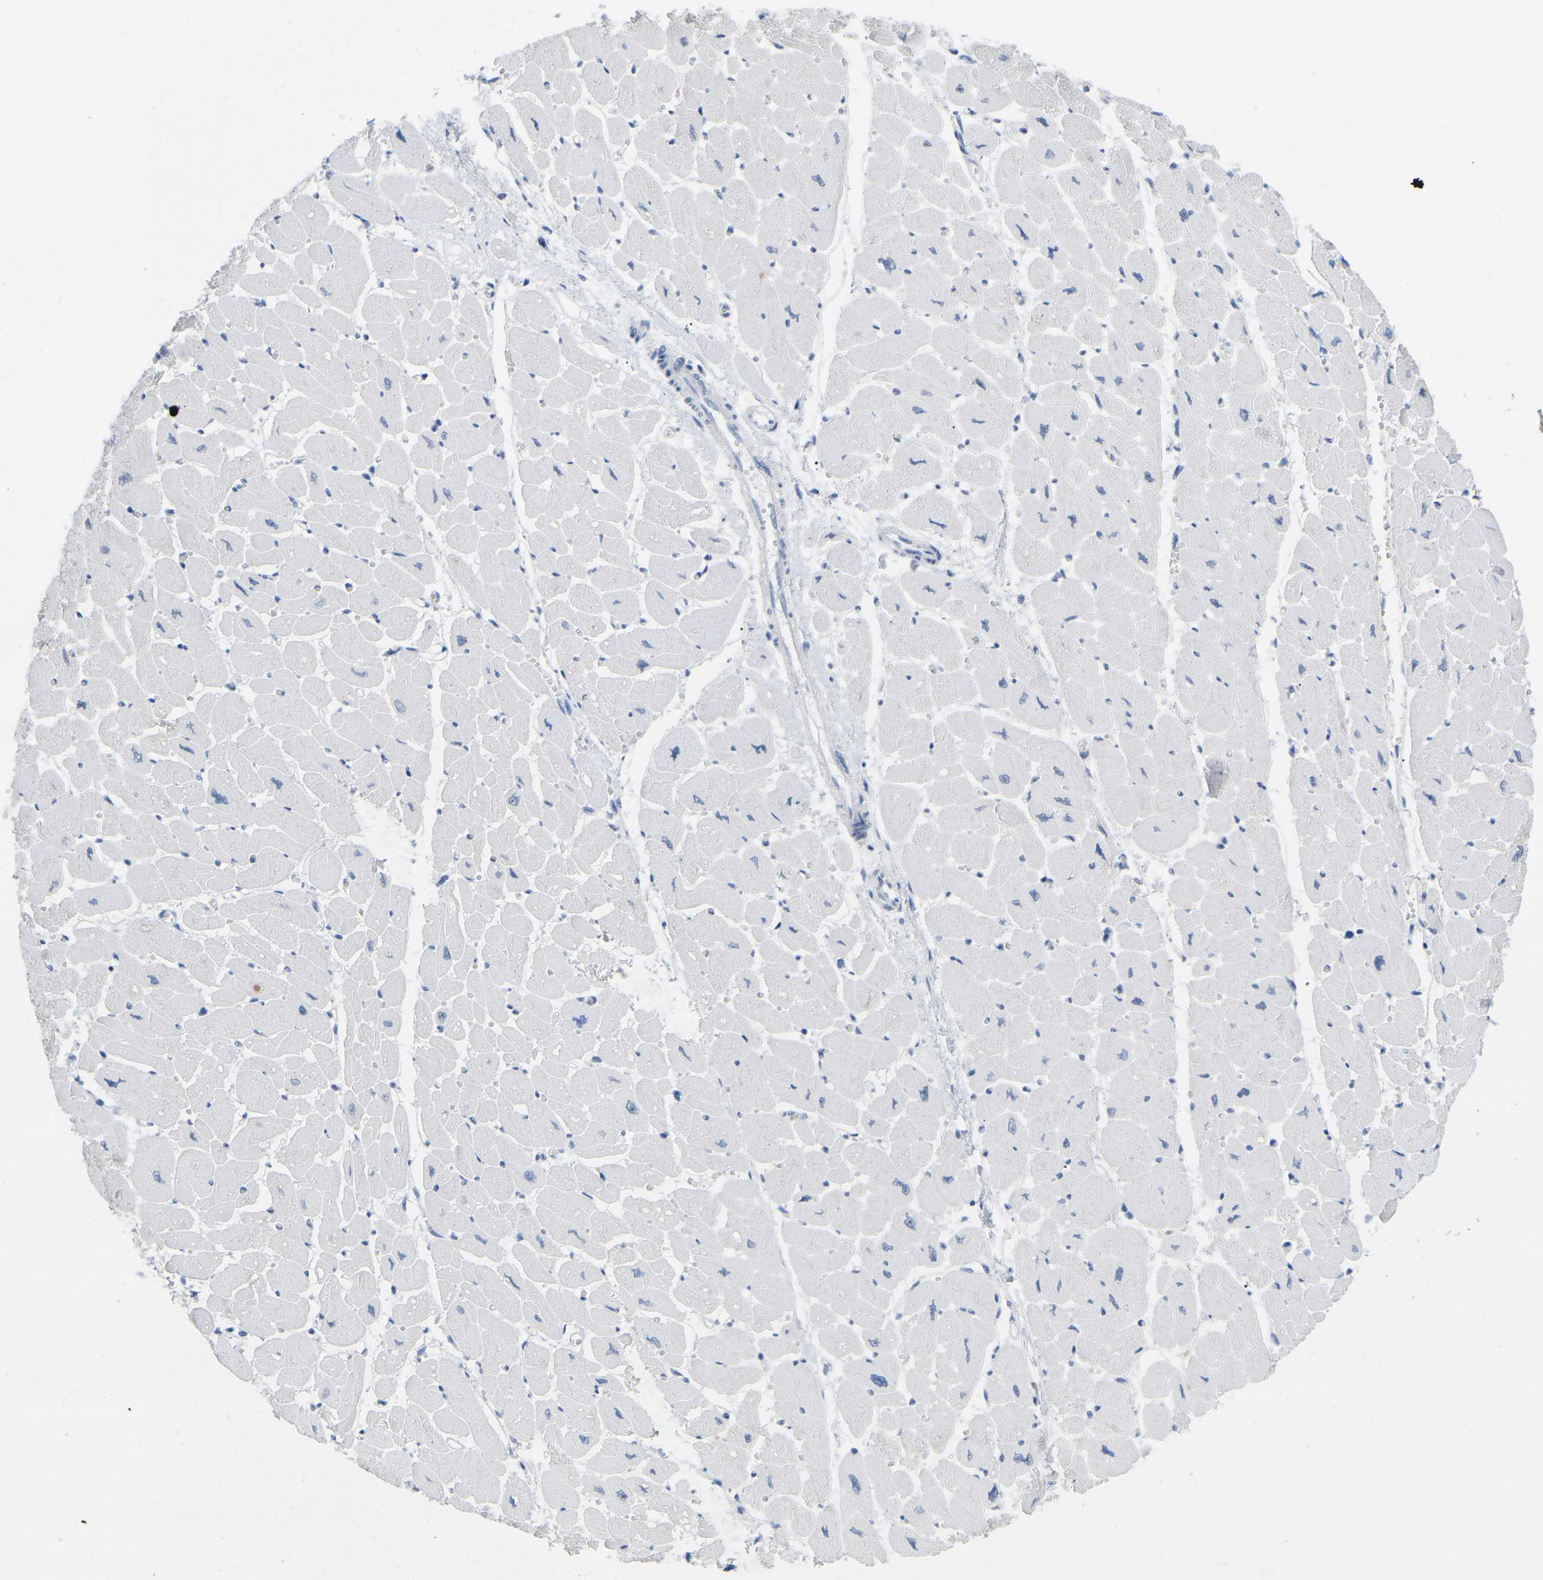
{"staining": {"intensity": "negative", "quantity": "none", "location": "none"}, "tissue": "heart muscle", "cell_type": "Cardiomyocytes", "image_type": "normal", "snomed": [{"axis": "morphology", "description": "Normal tissue, NOS"}, {"axis": "topography", "description": "Heart"}], "caption": "A micrograph of human heart muscle is negative for staining in cardiomyocytes.", "gene": "HBG2", "patient": {"sex": "female", "age": 54}}